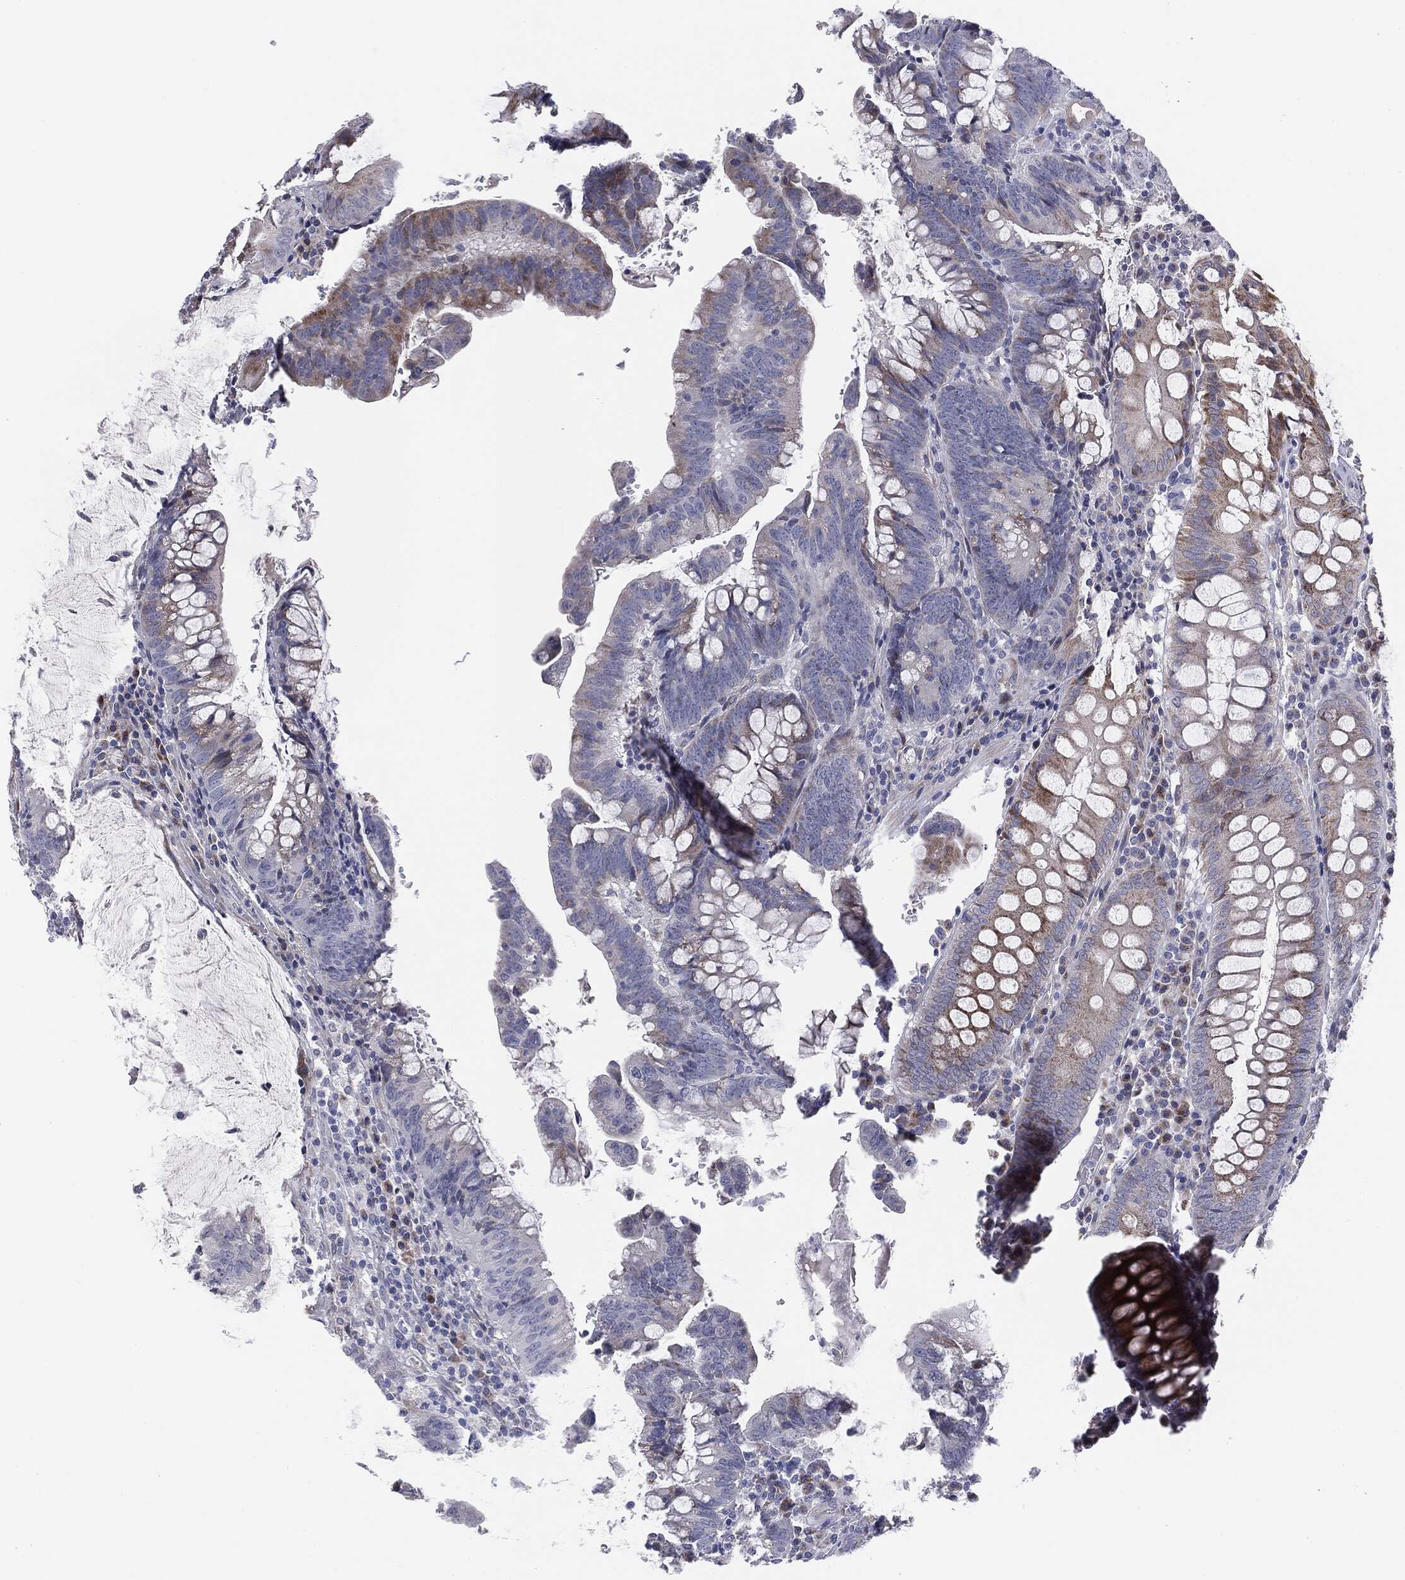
{"staining": {"intensity": "moderate", "quantity": "<25%", "location": "cytoplasmic/membranous"}, "tissue": "colorectal cancer", "cell_type": "Tumor cells", "image_type": "cancer", "snomed": [{"axis": "morphology", "description": "Adenocarcinoma, NOS"}, {"axis": "topography", "description": "Colon"}], "caption": "DAB immunohistochemical staining of human colorectal adenocarcinoma demonstrates moderate cytoplasmic/membranous protein positivity in approximately <25% of tumor cells.", "gene": "KRT5", "patient": {"sex": "male", "age": 62}}